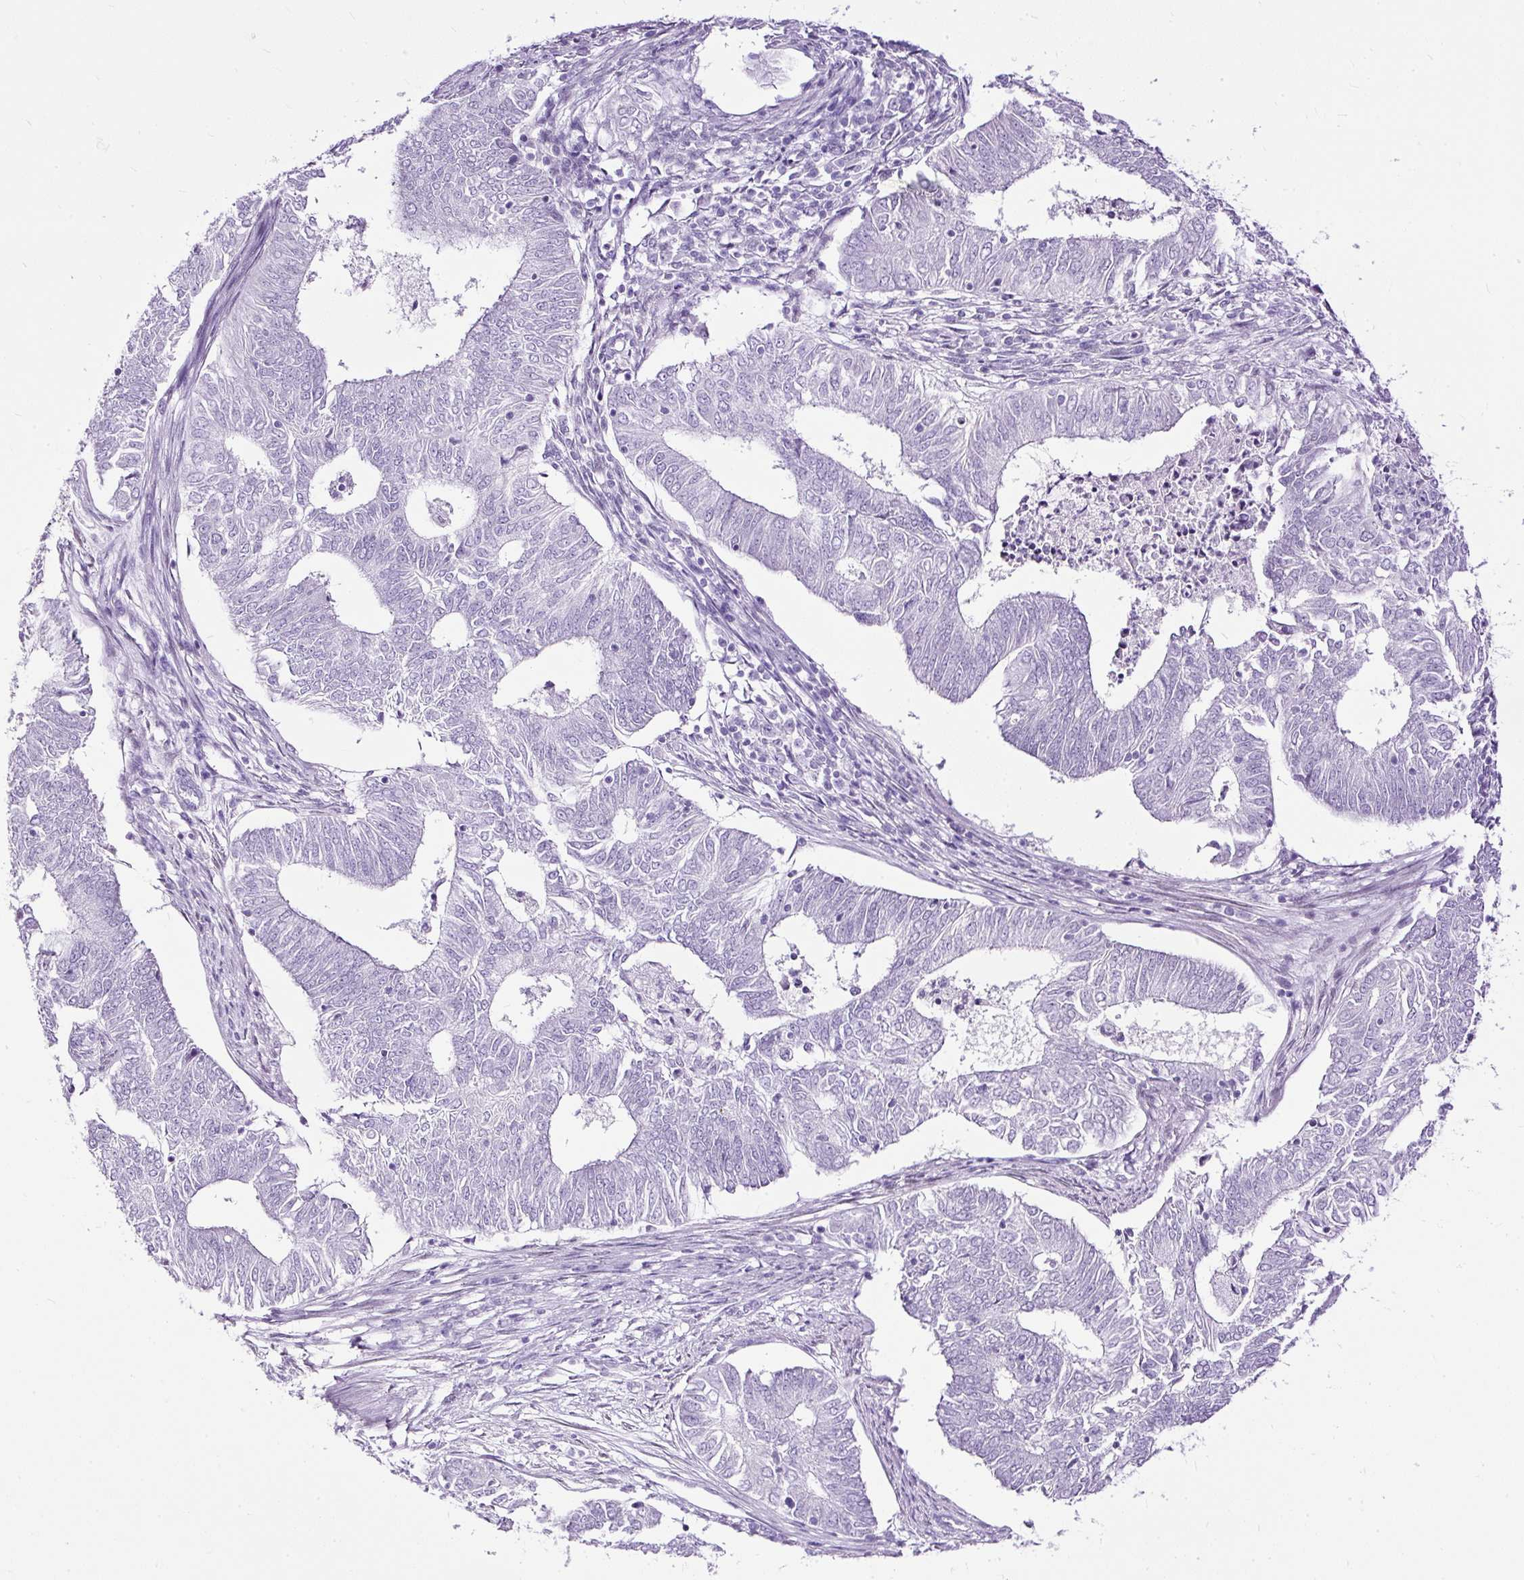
{"staining": {"intensity": "negative", "quantity": "none", "location": "none"}, "tissue": "endometrial cancer", "cell_type": "Tumor cells", "image_type": "cancer", "snomed": [{"axis": "morphology", "description": "Adenocarcinoma, NOS"}, {"axis": "topography", "description": "Endometrium"}], "caption": "Immunohistochemical staining of adenocarcinoma (endometrial) exhibits no significant staining in tumor cells.", "gene": "HEY1", "patient": {"sex": "female", "age": 62}}